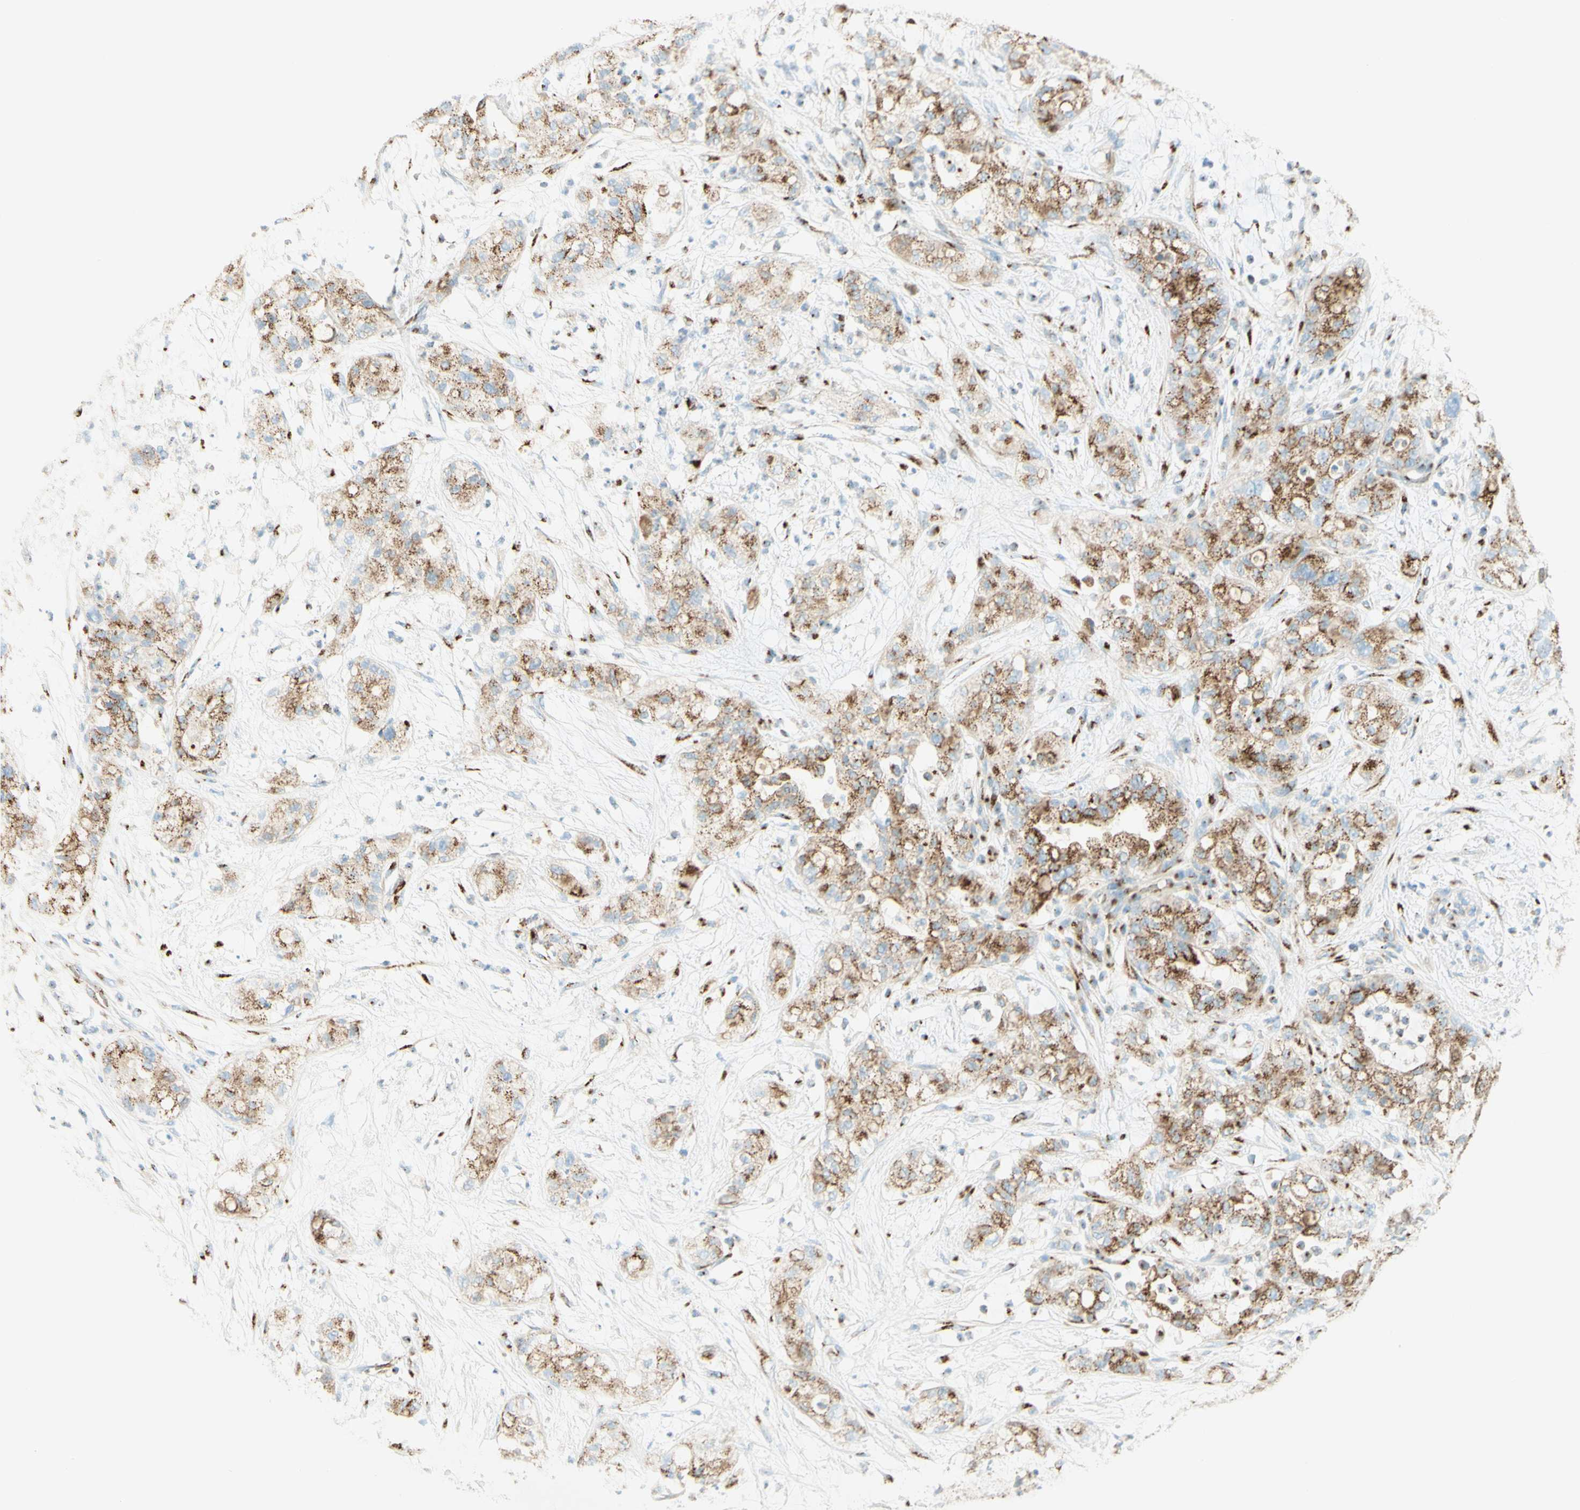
{"staining": {"intensity": "moderate", "quantity": ">75%", "location": "cytoplasmic/membranous"}, "tissue": "pancreatic cancer", "cell_type": "Tumor cells", "image_type": "cancer", "snomed": [{"axis": "morphology", "description": "Adenocarcinoma, NOS"}, {"axis": "topography", "description": "Pancreas"}], "caption": "High-power microscopy captured an IHC micrograph of adenocarcinoma (pancreatic), revealing moderate cytoplasmic/membranous staining in approximately >75% of tumor cells.", "gene": "GOLGB1", "patient": {"sex": "female", "age": 78}}